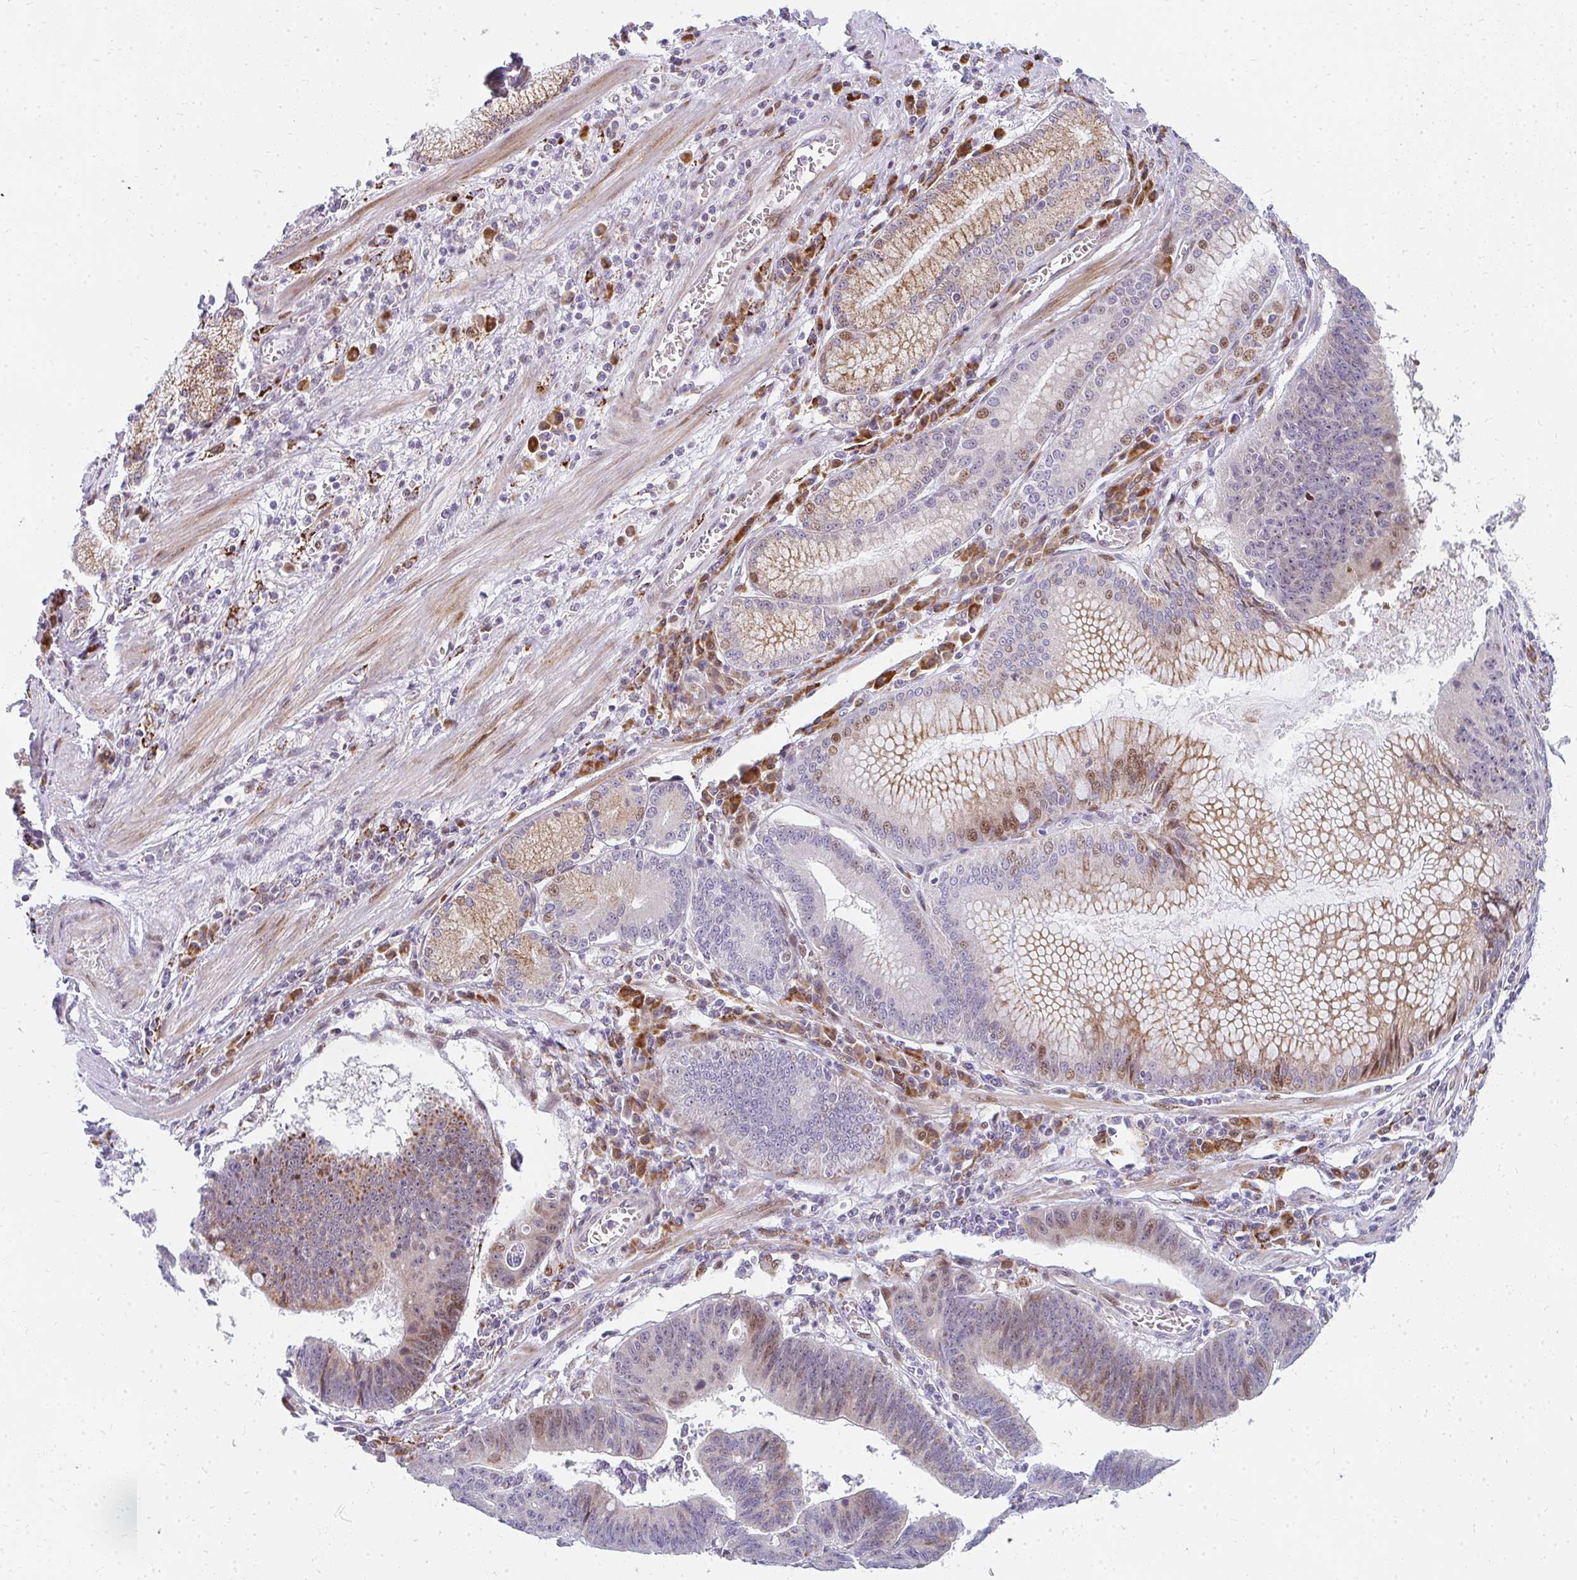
{"staining": {"intensity": "moderate", "quantity": "25%-75%", "location": "cytoplasmic/membranous,nuclear"}, "tissue": "stomach cancer", "cell_type": "Tumor cells", "image_type": "cancer", "snomed": [{"axis": "morphology", "description": "Adenocarcinoma, NOS"}, {"axis": "topography", "description": "Stomach"}], "caption": "Moderate cytoplasmic/membranous and nuclear staining for a protein is identified in approximately 25%-75% of tumor cells of stomach cancer using immunohistochemistry.", "gene": "PLA2G5", "patient": {"sex": "male", "age": 59}}